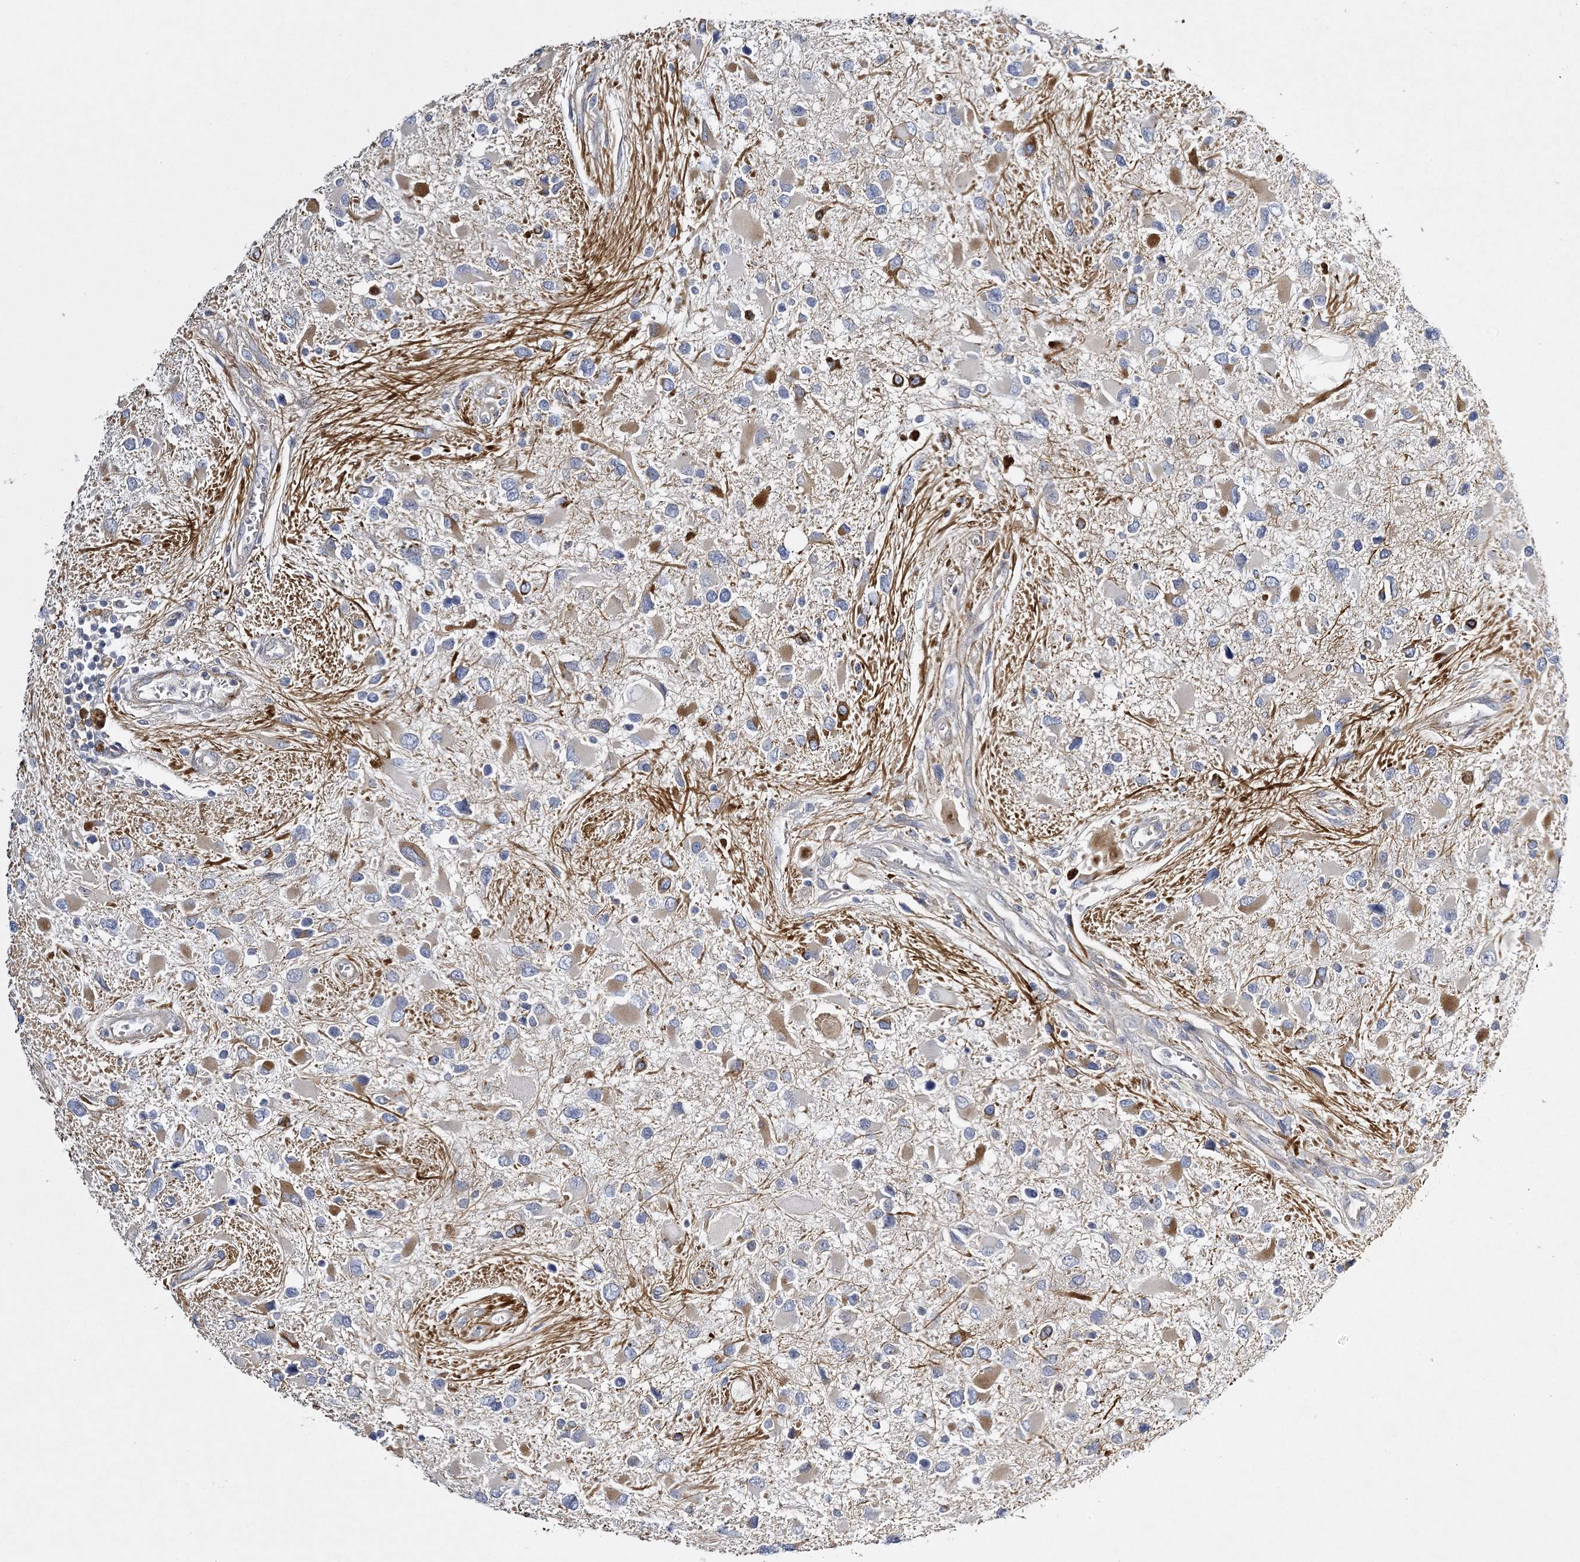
{"staining": {"intensity": "moderate", "quantity": "<25%", "location": "cytoplasmic/membranous"}, "tissue": "glioma", "cell_type": "Tumor cells", "image_type": "cancer", "snomed": [{"axis": "morphology", "description": "Glioma, malignant, High grade"}, {"axis": "topography", "description": "Brain"}], "caption": "An image of human malignant glioma (high-grade) stained for a protein reveals moderate cytoplasmic/membranous brown staining in tumor cells. Immunohistochemistry stains the protein of interest in brown and the nuclei are stained blue.", "gene": "CALN1", "patient": {"sex": "male", "age": 53}}